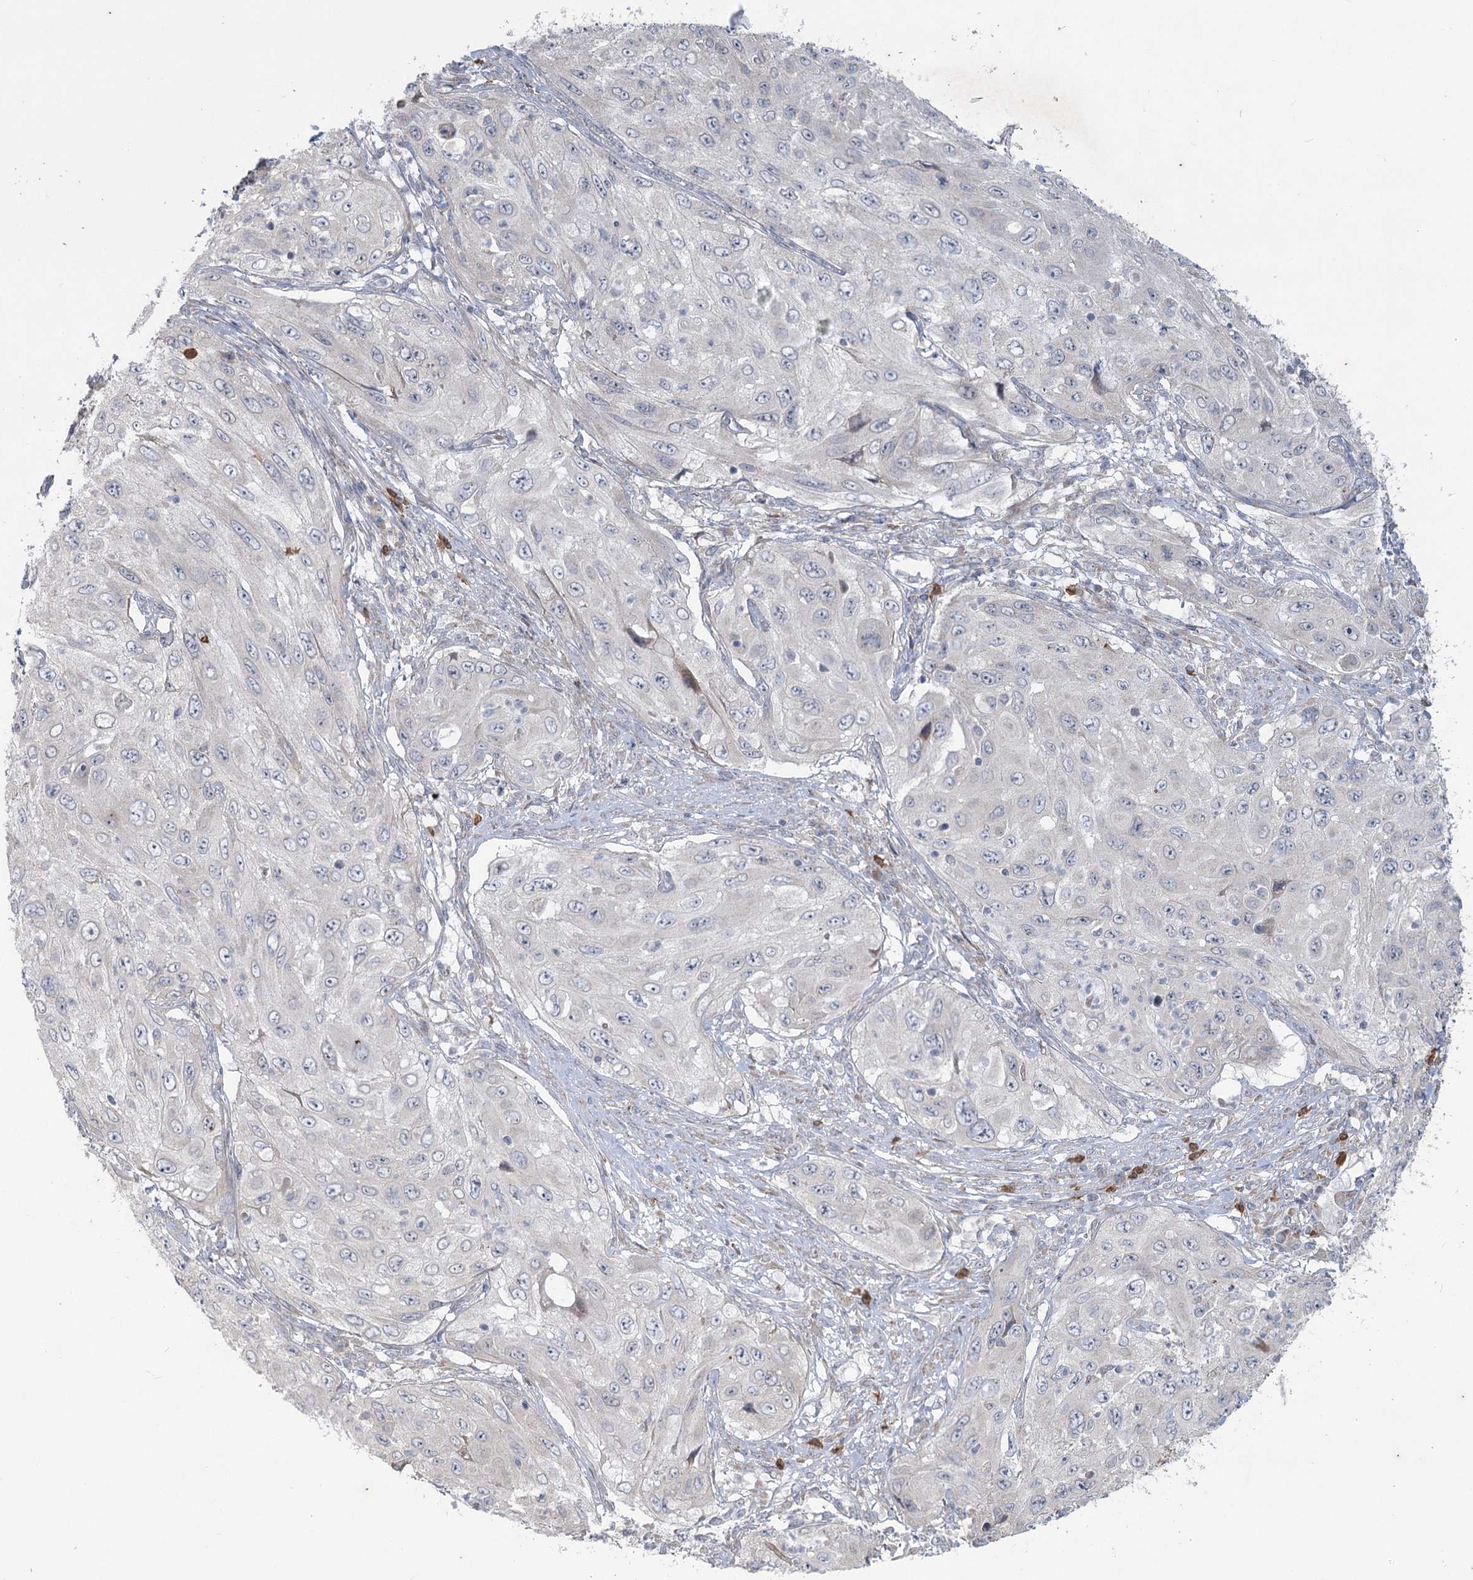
{"staining": {"intensity": "negative", "quantity": "none", "location": "none"}, "tissue": "cervical cancer", "cell_type": "Tumor cells", "image_type": "cancer", "snomed": [{"axis": "morphology", "description": "Squamous cell carcinoma, NOS"}, {"axis": "topography", "description": "Cervix"}], "caption": "IHC photomicrograph of human cervical cancer (squamous cell carcinoma) stained for a protein (brown), which displays no staining in tumor cells.", "gene": "PLA2G12A", "patient": {"sex": "female", "age": 42}}